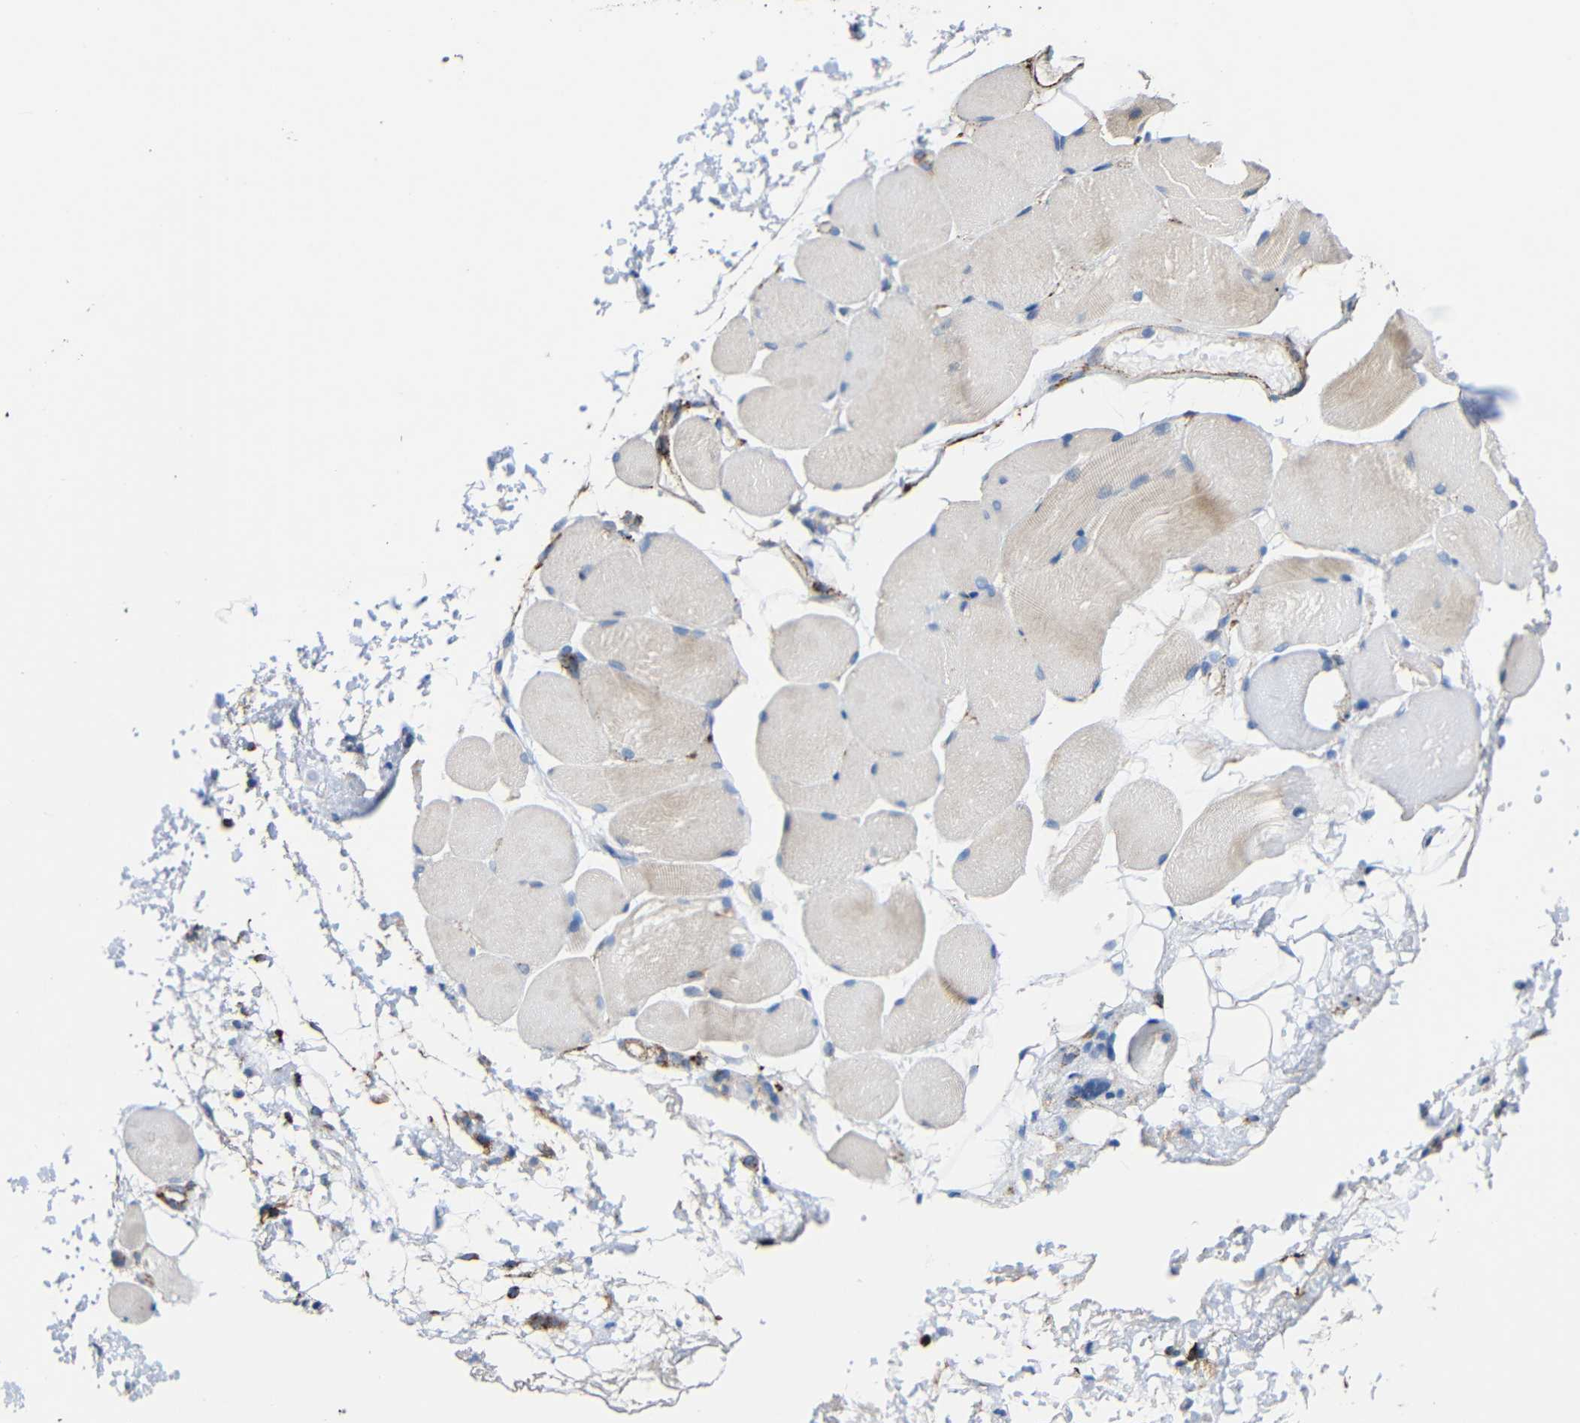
{"staining": {"intensity": "negative", "quantity": "none", "location": "none"}, "tissue": "adipose tissue", "cell_type": "Adipocytes", "image_type": "normal", "snomed": [{"axis": "morphology", "description": "Normal tissue, NOS"}, {"axis": "morphology", "description": "Inflammation, NOS"}, {"axis": "topography", "description": "Vascular tissue"}, {"axis": "topography", "description": "Salivary gland"}], "caption": "The image exhibits no staining of adipocytes in benign adipose tissue. (Stains: DAB (3,3'-diaminobenzidine) immunohistochemistry with hematoxylin counter stain, Microscopy: brightfield microscopy at high magnification).", "gene": "HLA", "patient": {"sex": "female", "age": 75}}